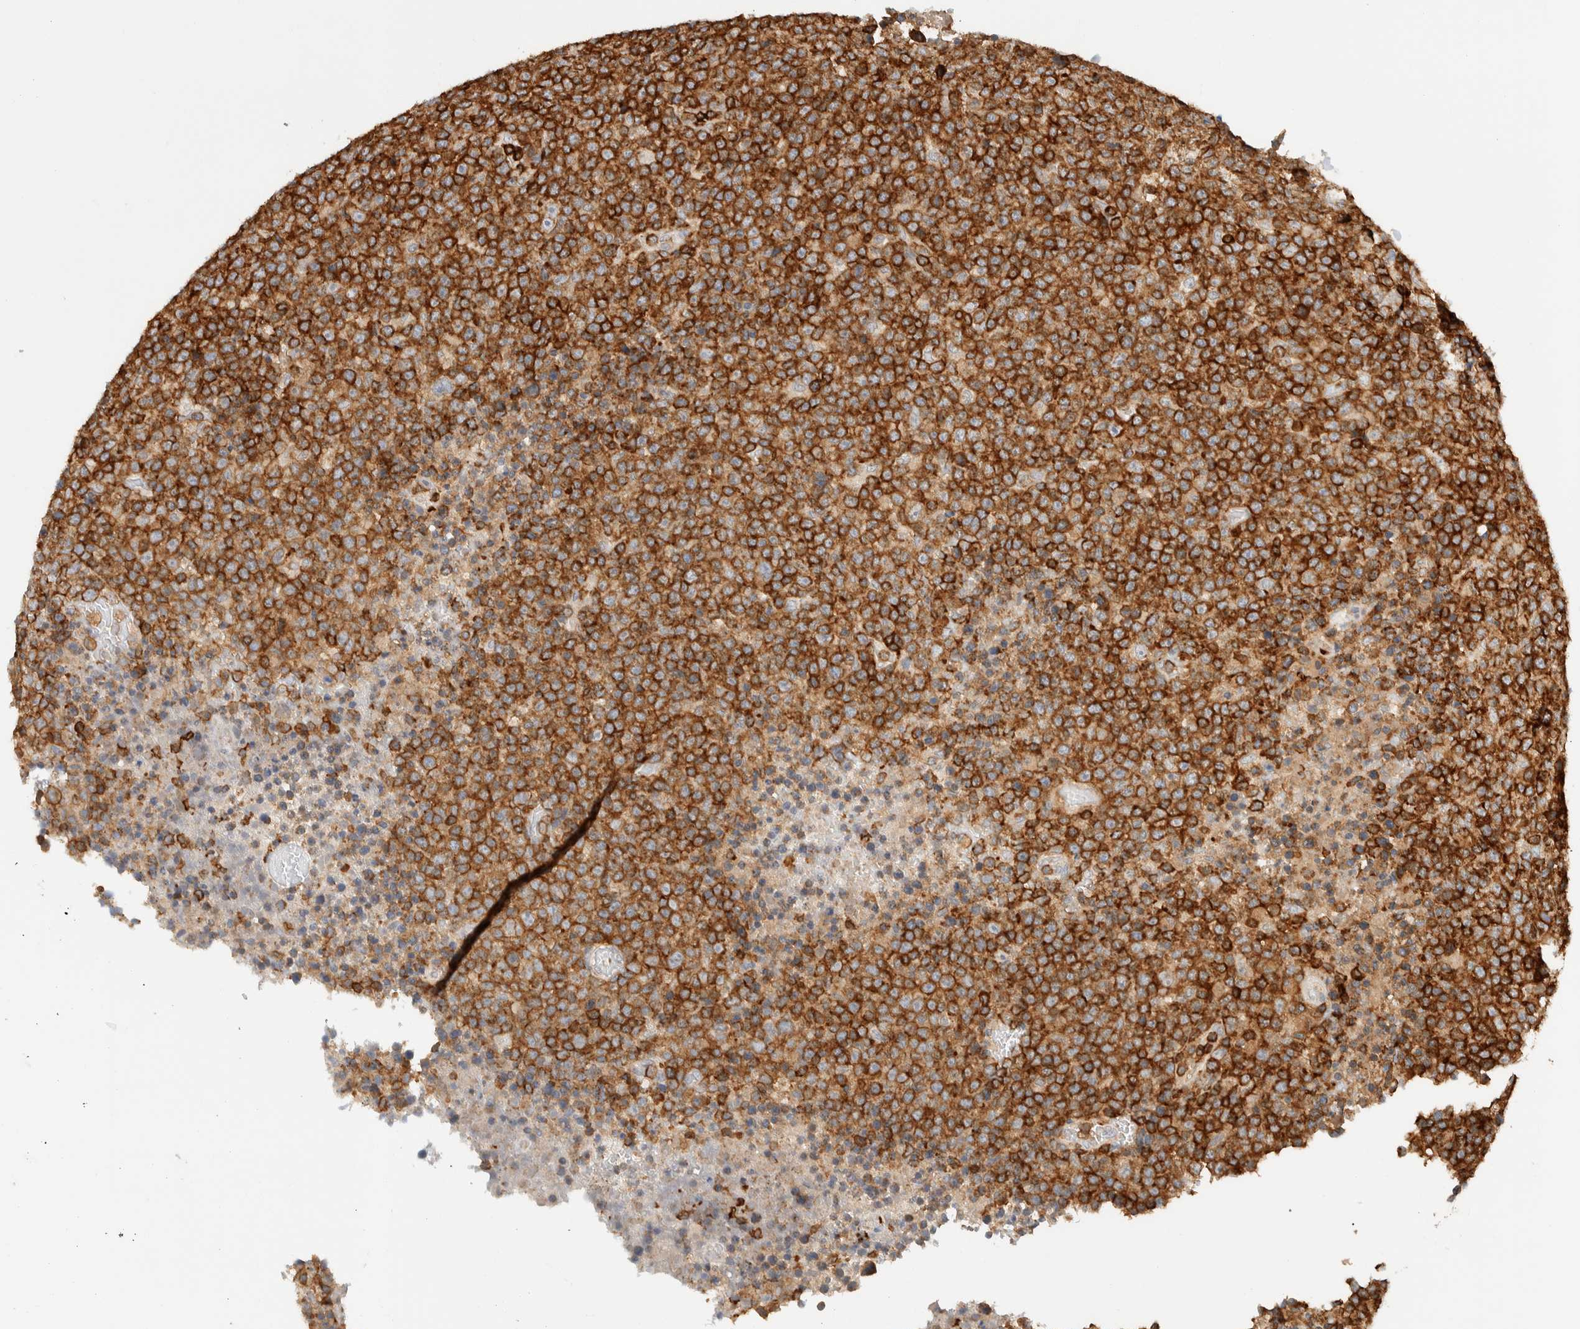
{"staining": {"intensity": "strong", "quantity": ">75%", "location": "cytoplasmic/membranous"}, "tissue": "lymphoma", "cell_type": "Tumor cells", "image_type": "cancer", "snomed": [{"axis": "morphology", "description": "Malignant lymphoma, non-Hodgkin's type, High grade"}, {"axis": "topography", "description": "Lymph node"}], "caption": "Immunohistochemical staining of malignant lymphoma, non-Hodgkin's type (high-grade) reveals high levels of strong cytoplasmic/membranous protein positivity in about >75% of tumor cells.", "gene": "RUNDC1", "patient": {"sex": "male", "age": 13}}